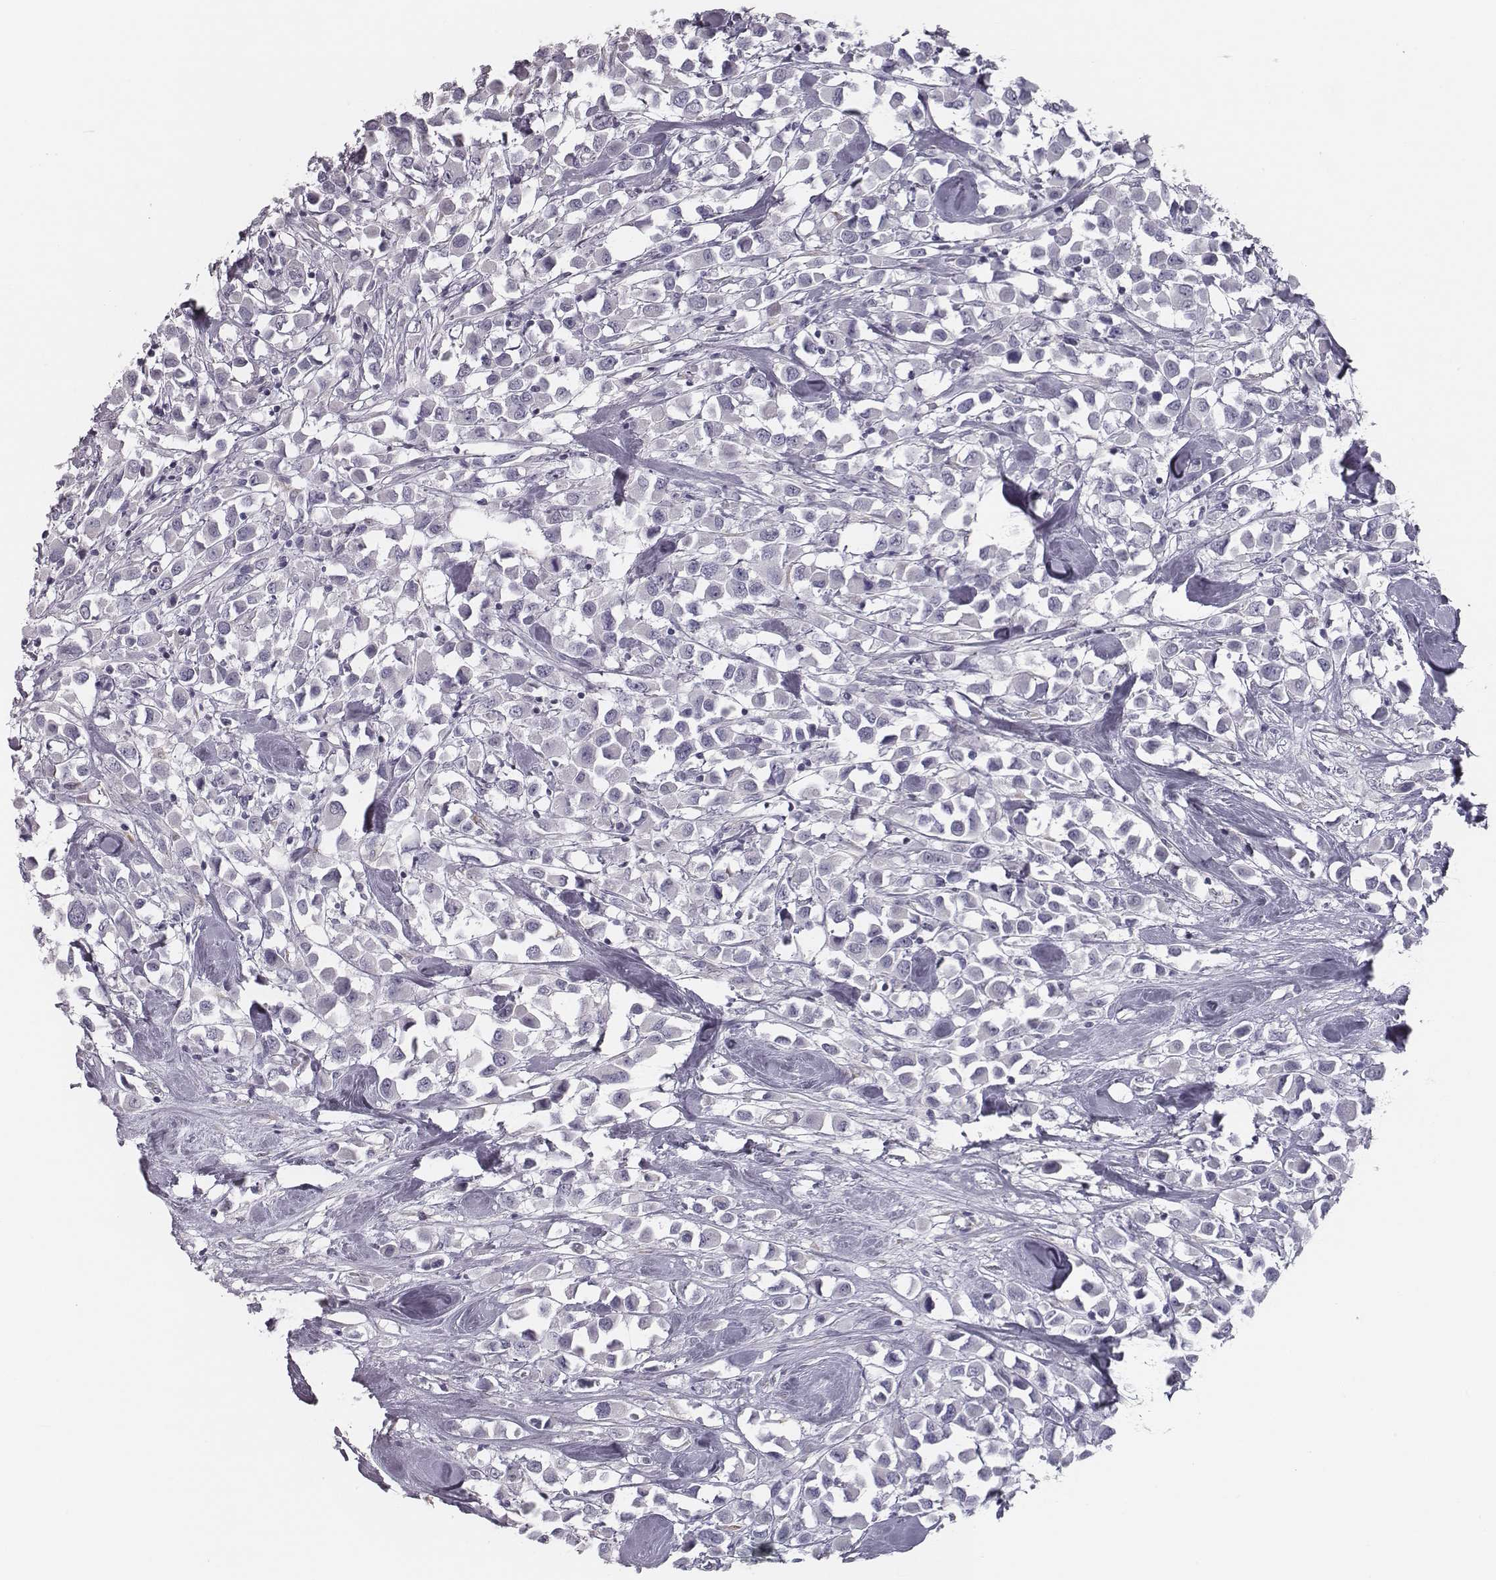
{"staining": {"intensity": "negative", "quantity": "none", "location": "none"}, "tissue": "breast cancer", "cell_type": "Tumor cells", "image_type": "cancer", "snomed": [{"axis": "morphology", "description": "Duct carcinoma"}, {"axis": "topography", "description": "Breast"}], "caption": "Human invasive ductal carcinoma (breast) stained for a protein using immunohistochemistry shows no staining in tumor cells.", "gene": "SEPTIN14", "patient": {"sex": "female", "age": 61}}